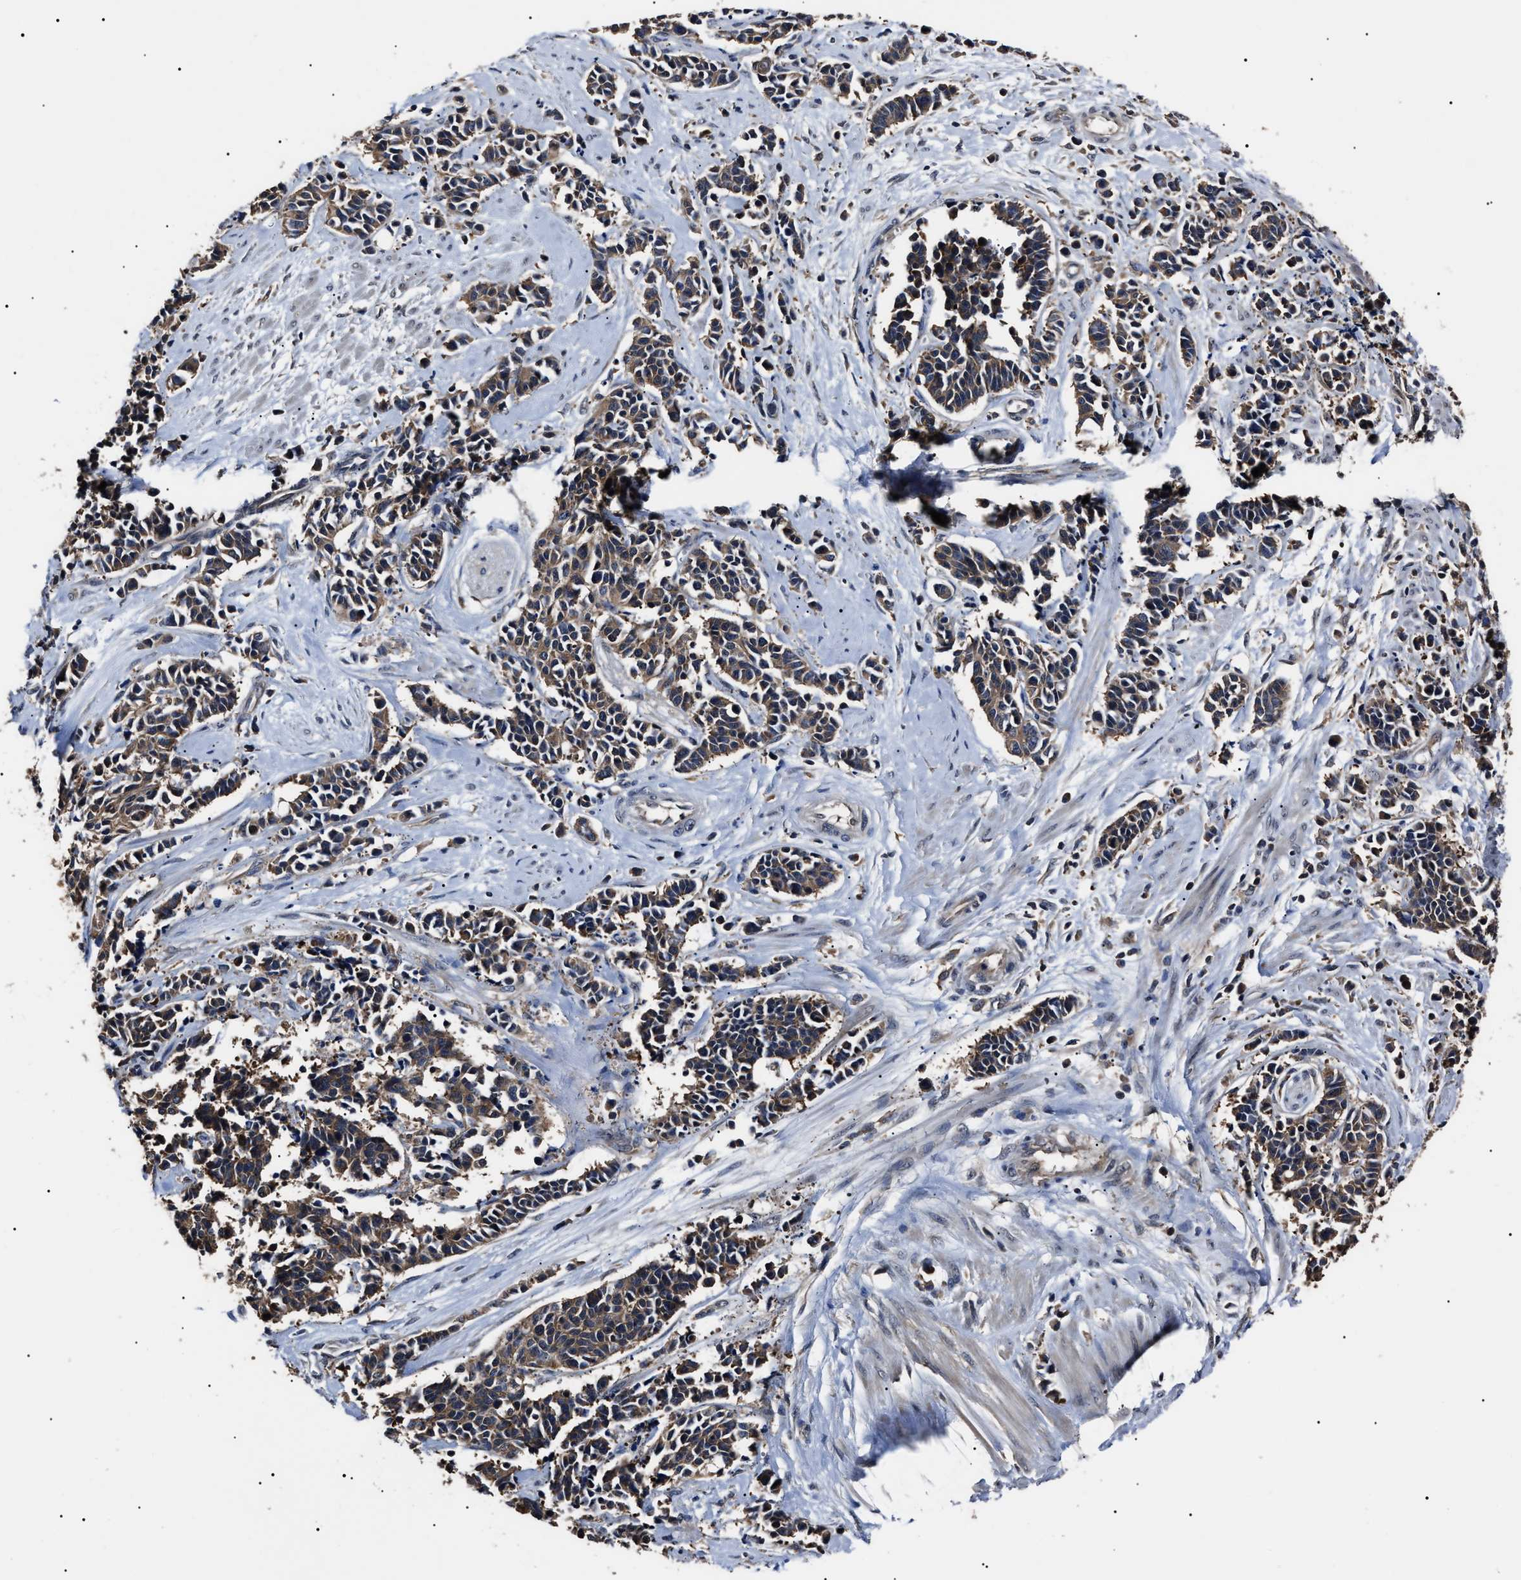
{"staining": {"intensity": "moderate", "quantity": ">75%", "location": "cytoplasmic/membranous"}, "tissue": "cervical cancer", "cell_type": "Tumor cells", "image_type": "cancer", "snomed": [{"axis": "morphology", "description": "Squamous cell carcinoma, NOS"}, {"axis": "topography", "description": "Cervix"}], "caption": "The histopathology image shows staining of cervical cancer, revealing moderate cytoplasmic/membranous protein staining (brown color) within tumor cells.", "gene": "CCT8", "patient": {"sex": "female", "age": 35}}